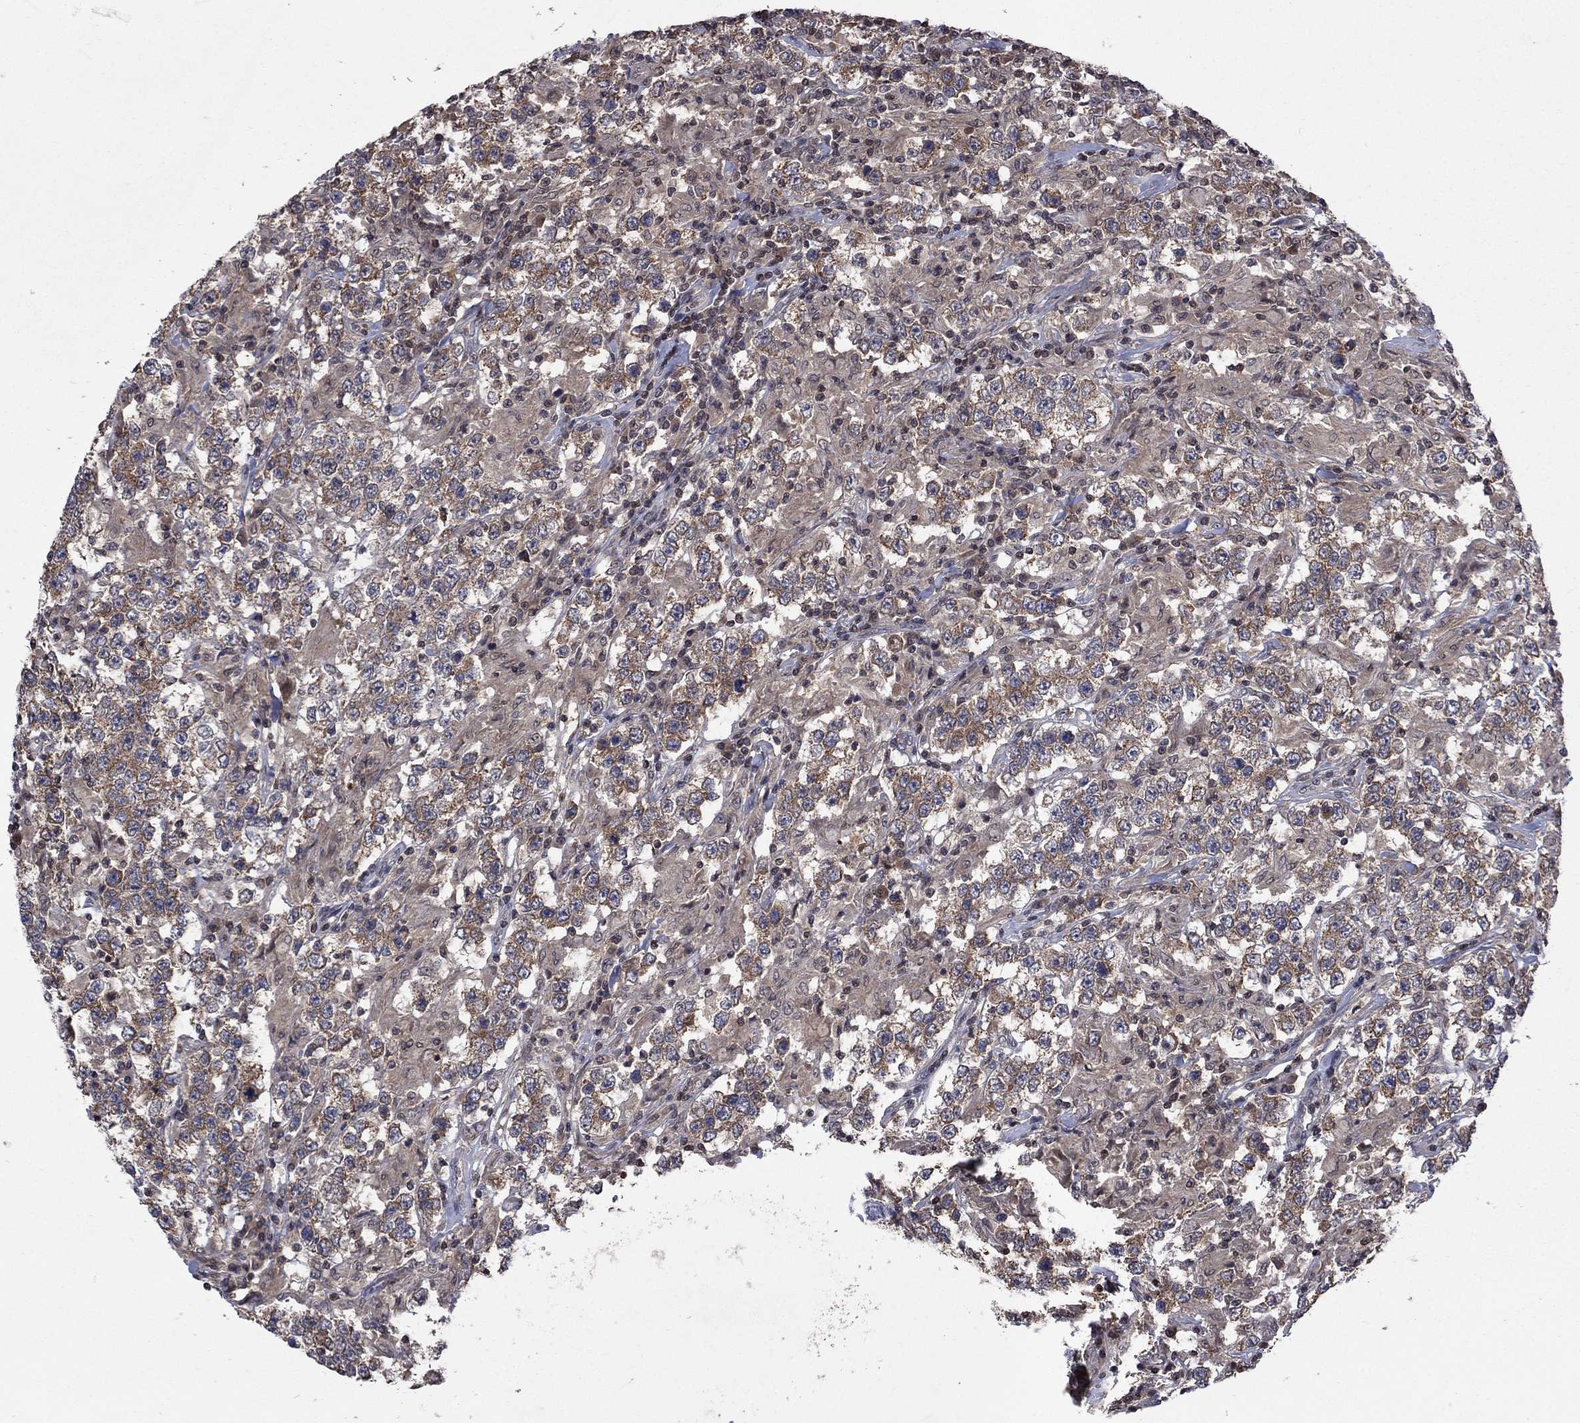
{"staining": {"intensity": "weak", "quantity": "<25%", "location": "cytoplasmic/membranous"}, "tissue": "testis cancer", "cell_type": "Tumor cells", "image_type": "cancer", "snomed": [{"axis": "morphology", "description": "Seminoma, NOS"}, {"axis": "morphology", "description": "Carcinoma, Embryonal, NOS"}, {"axis": "topography", "description": "Testis"}], "caption": "Image shows no significant protein expression in tumor cells of testis cancer. (Brightfield microscopy of DAB immunohistochemistry (IHC) at high magnification).", "gene": "IAH1", "patient": {"sex": "male", "age": 41}}